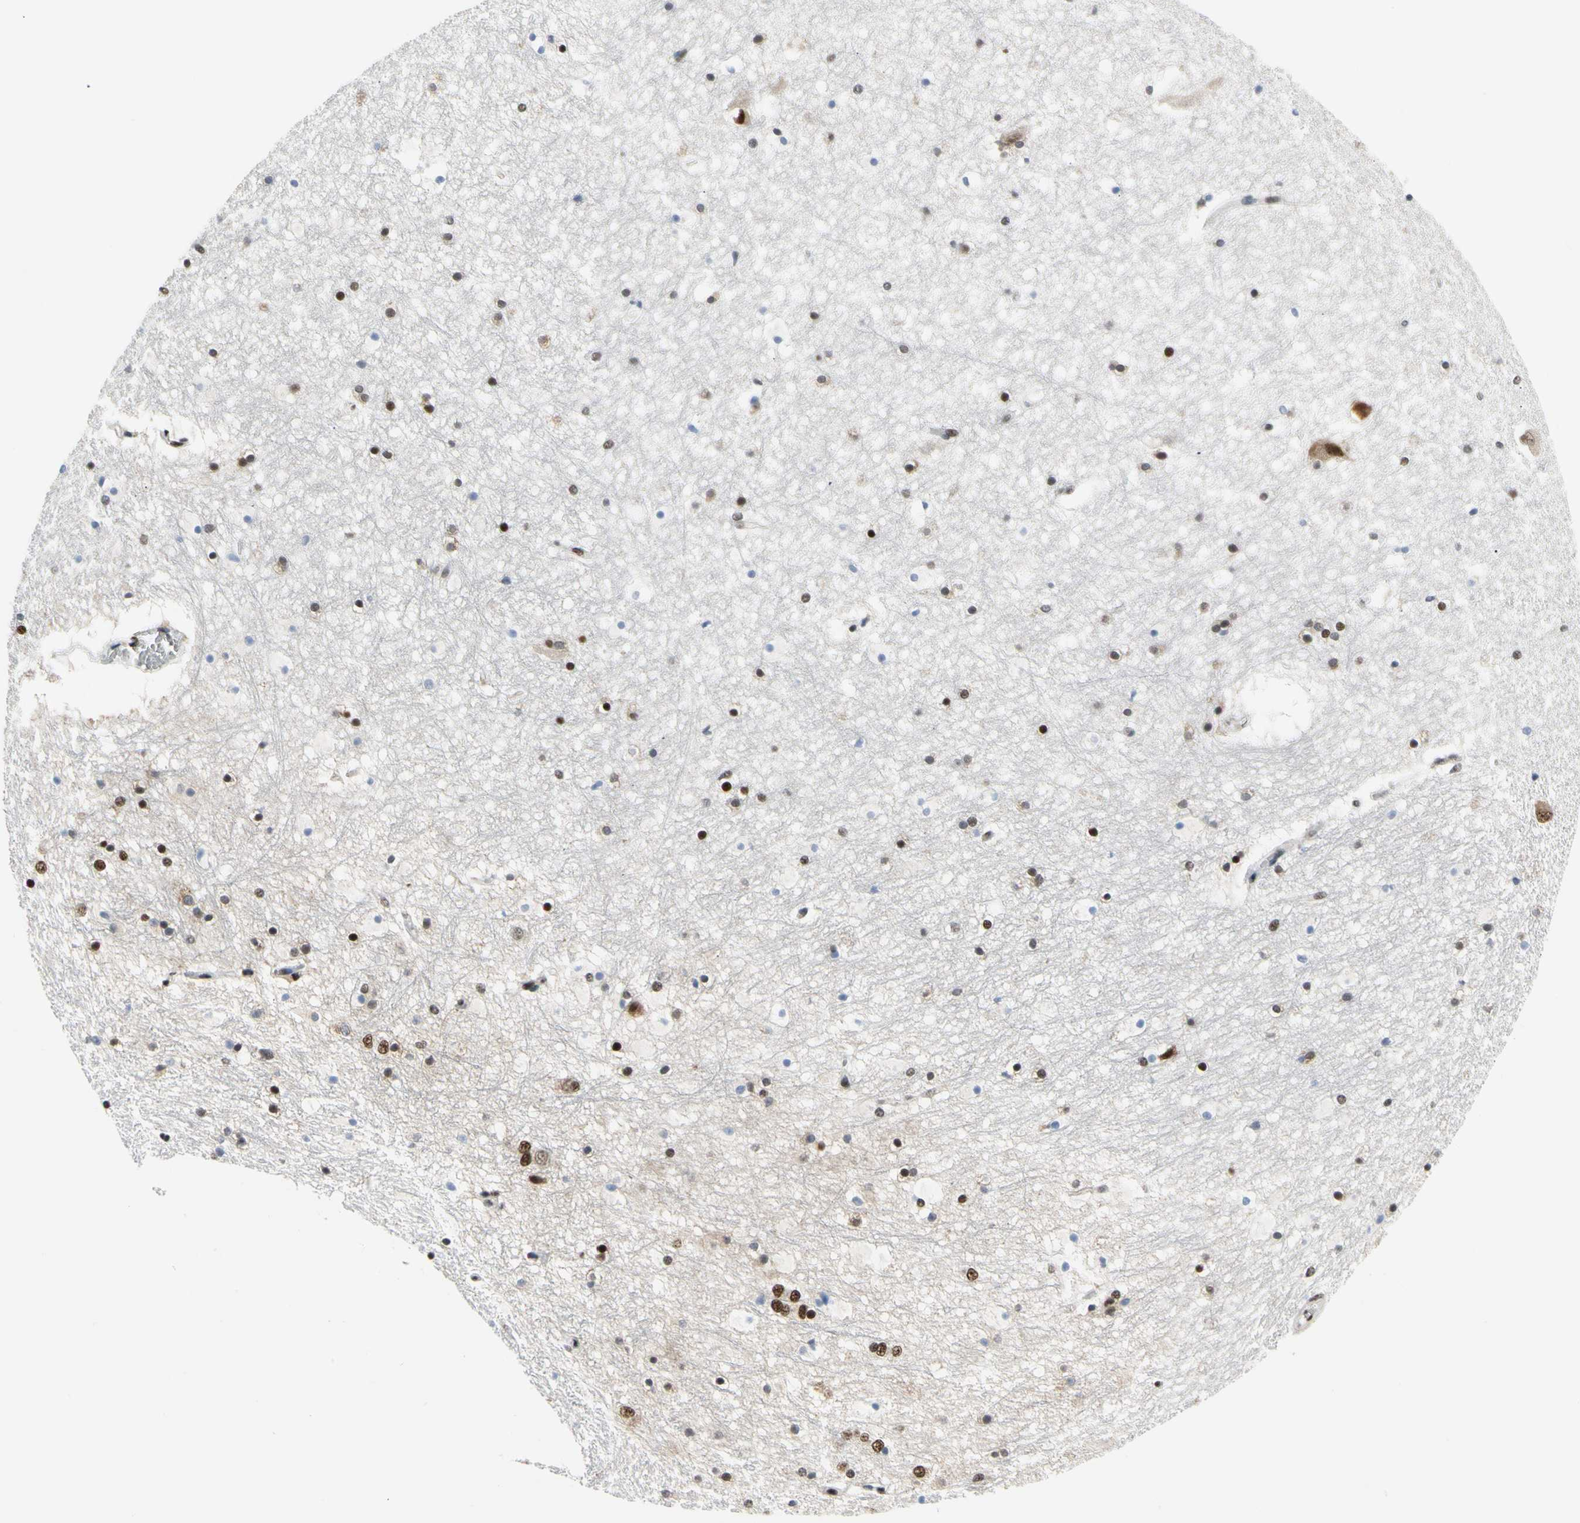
{"staining": {"intensity": "strong", "quantity": "25%-75%", "location": "nuclear"}, "tissue": "hippocampus", "cell_type": "Glial cells", "image_type": "normal", "snomed": [{"axis": "morphology", "description": "Normal tissue, NOS"}, {"axis": "topography", "description": "Hippocampus"}], "caption": "Hippocampus stained with DAB immunohistochemistry (IHC) exhibits high levels of strong nuclear positivity in approximately 25%-75% of glial cells.", "gene": "SRSF11", "patient": {"sex": "male", "age": 45}}